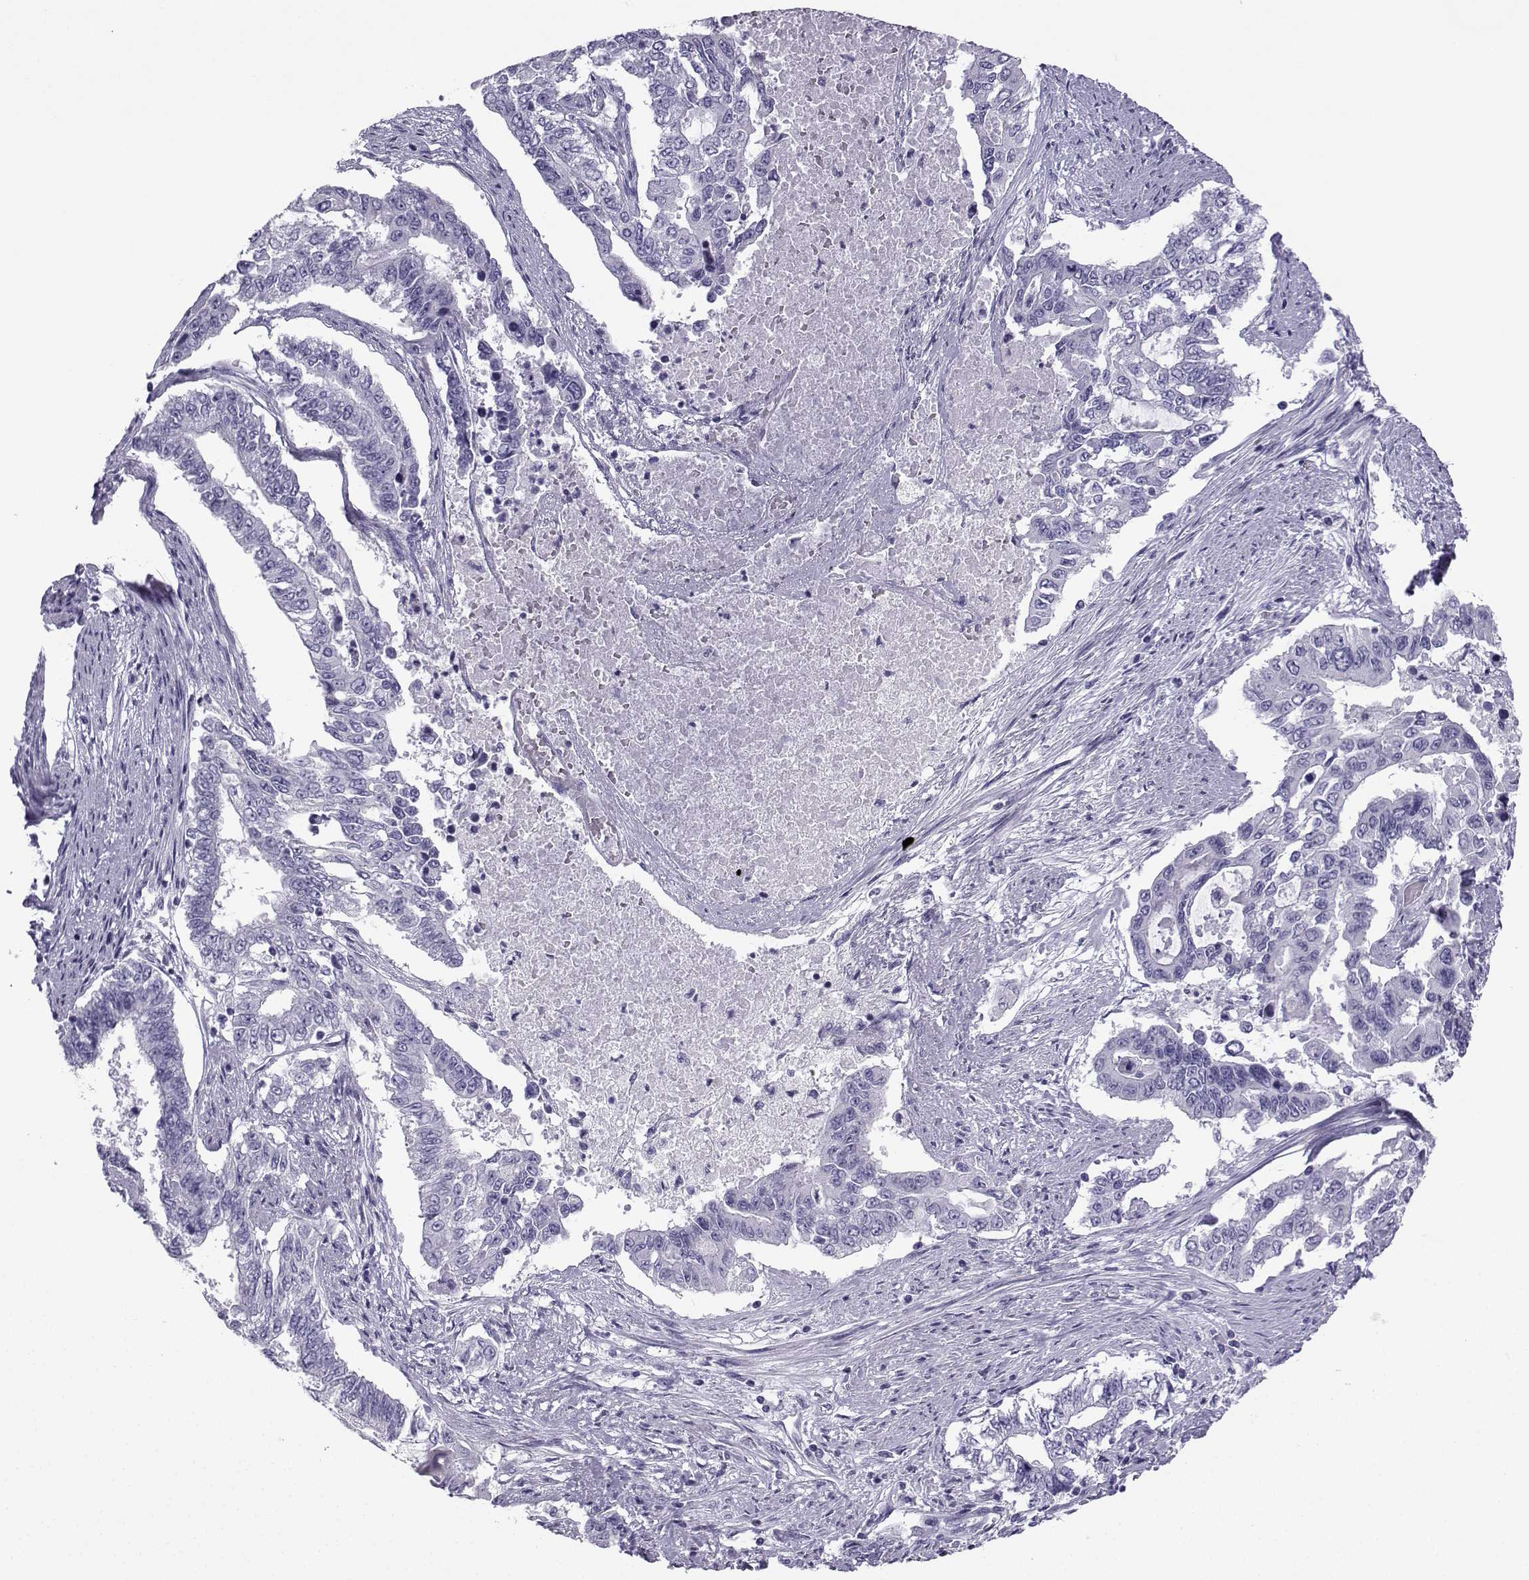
{"staining": {"intensity": "negative", "quantity": "none", "location": "none"}, "tissue": "endometrial cancer", "cell_type": "Tumor cells", "image_type": "cancer", "snomed": [{"axis": "morphology", "description": "Adenocarcinoma, NOS"}, {"axis": "topography", "description": "Uterus"}], "caption": "Protein analysis of endometrial cancer demonstrates no significant positivity in tumor cells.", "gene": "NEFL", "patient": {"sex": "female", "age": 59}}